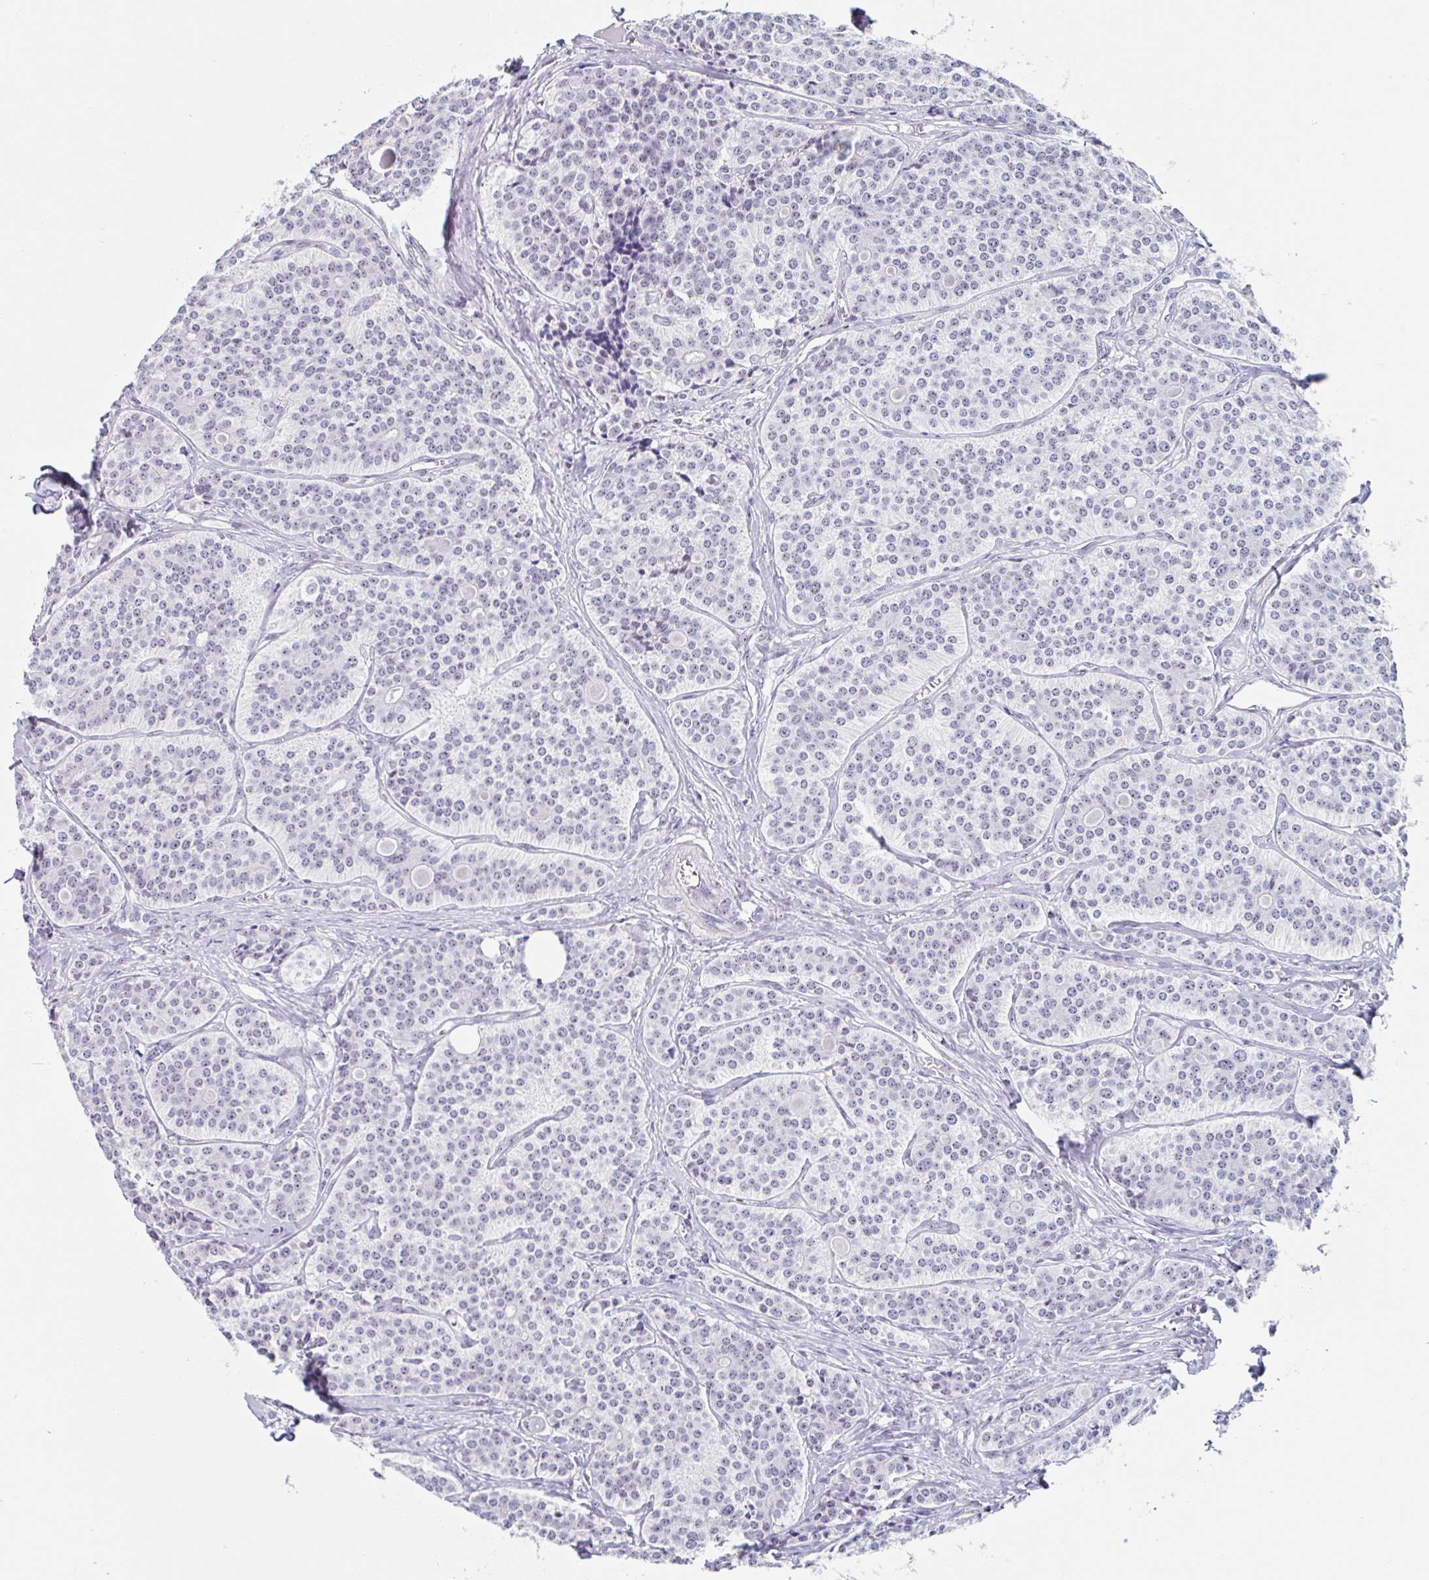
{"staining": {"intensity": "negative", "quantity": "none", "location": "none"}, "tissue": "carcinoid", "cell_type": "Tumor cells", "image_type": "cancer", "snomed": [{"axis": "morphology", "description": "Carcinoid, malignant, NOS"}, {"axis": "topography", "description": "Small intestine"}], "caption": "The photomicrograph exhibits no staining of tumor cells in carcinoid (malignant).", "gene": "LENG9", "patient": {"sex": "male", "age": 63}}